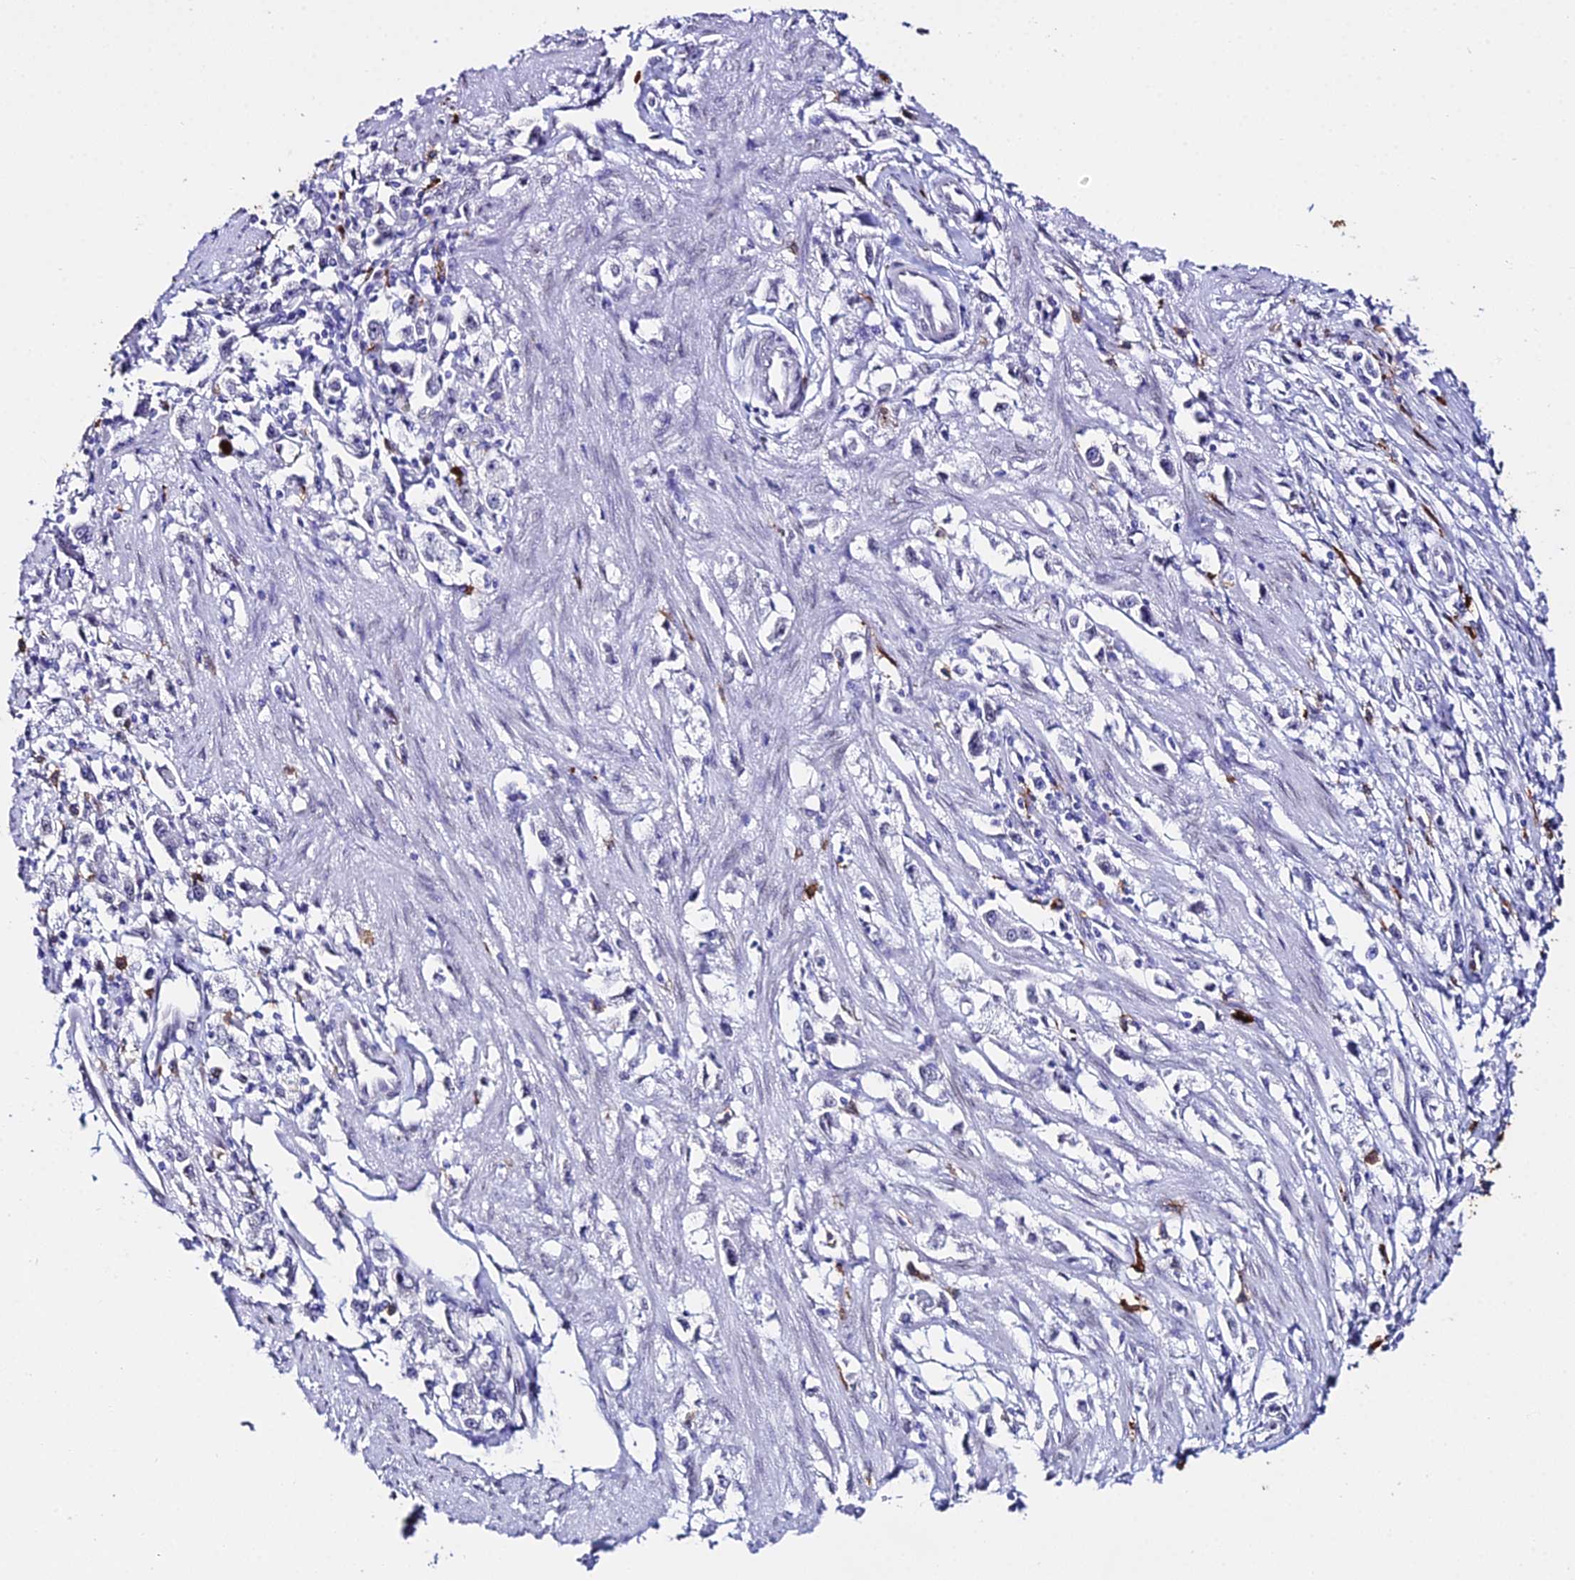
{"staining": {"intensity": "negative", "quantity": "none", "location": "none"}, "tissue": "stomach cancer", "cell_type": "Tumor cells", "image_type": "cancer", "snomed": [{"axis": "morphology", "description": "Adenocarcinoma, NOS"}, {"axis": "topography", "description": "Stomach"}], "caption": "The photomicrograph displays no significant expression in tumor cells of adenocarcinoma (stomach).", "gene": "MCM10", "patient": {"sex": "female", "age": 59}}